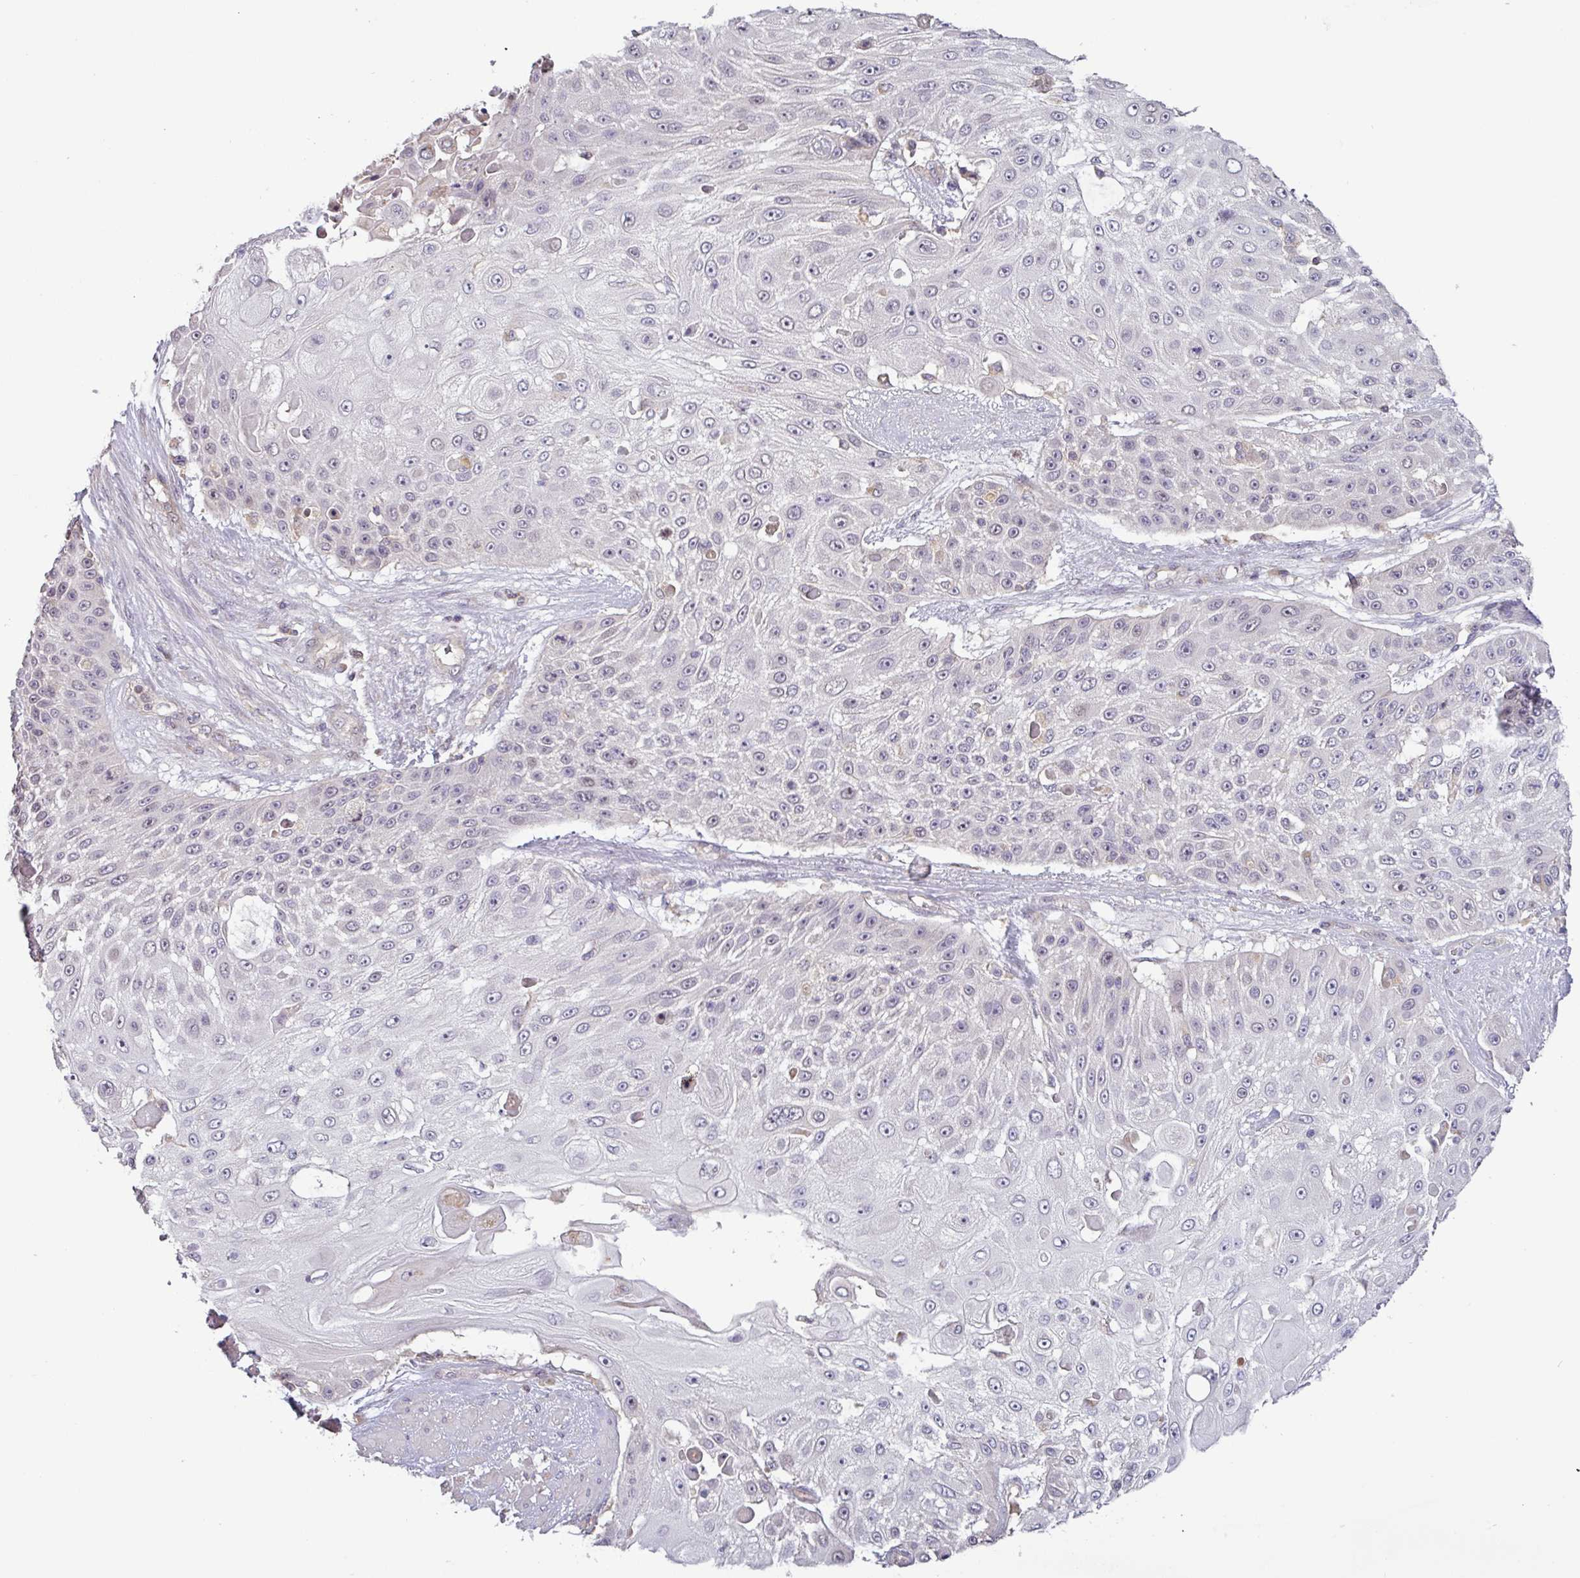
{"staining": {"intensity": "negative", "quantity": "none", "location": "none"}, "tissue": "skin cancer", "cell_type": "Tumor cells", "image_type": "cancer", "snomed": [{"axis": "morphology", "description": "Squamous cell carcinoma, NOS"}, {"axis": "topography", "description": "Skin"}], "caption": "Immunohistochemical staining of human skin squamous cell carcinoma shows no significant positivity in tumor cells.", "gene": "SFTPB", "patient": {"sex": "female", "age": 86}}